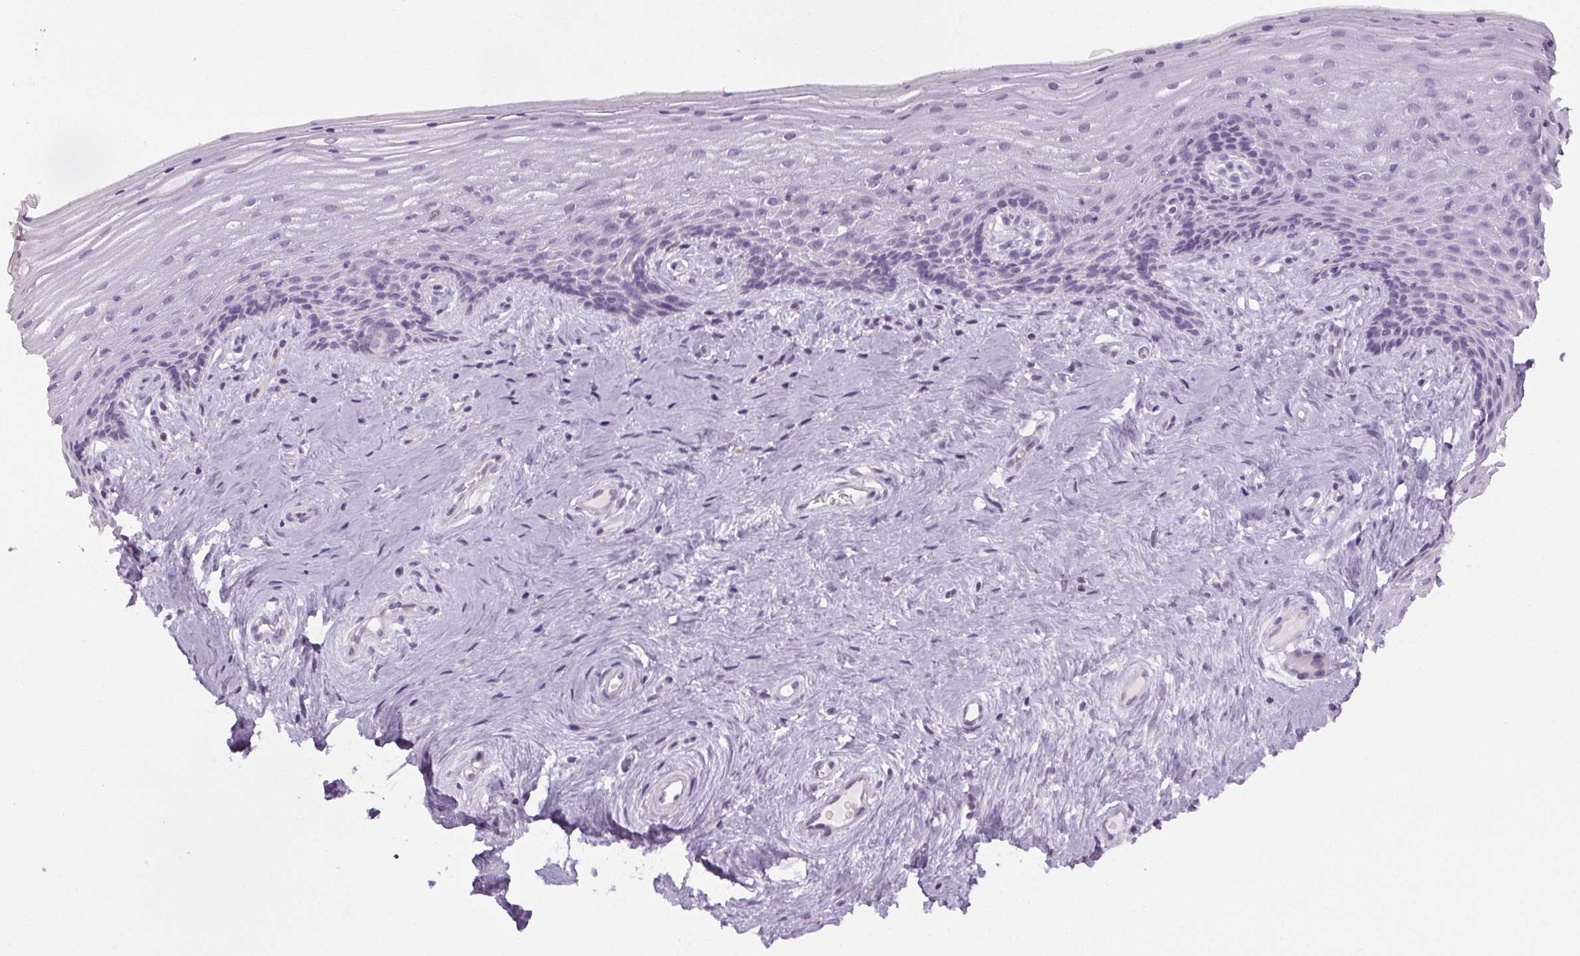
{"staining": {"intensity": "negative", "quantity": "none", "location": "none"}, "tissue": "vagina", "cell_type": "Squamous epithelial cells", "image_type": "normal", "snomed": [{"axis": "morphology", "description": "Normal tissue, NOS"}, {"axis": "topography", "description": "Vagina"}], "caption": "This image is of normal vagina stained with immunohistochemistry (IHC) to label a protein in brown with the nuclei are counter-stained blue. There is no positivity in squamous epithelial cells. (DAB (3,3'-diaminobenzidine) IHC, high magnification).", "gene": "SLC6A19", "patient": {"sex": "female", "age": 45}}